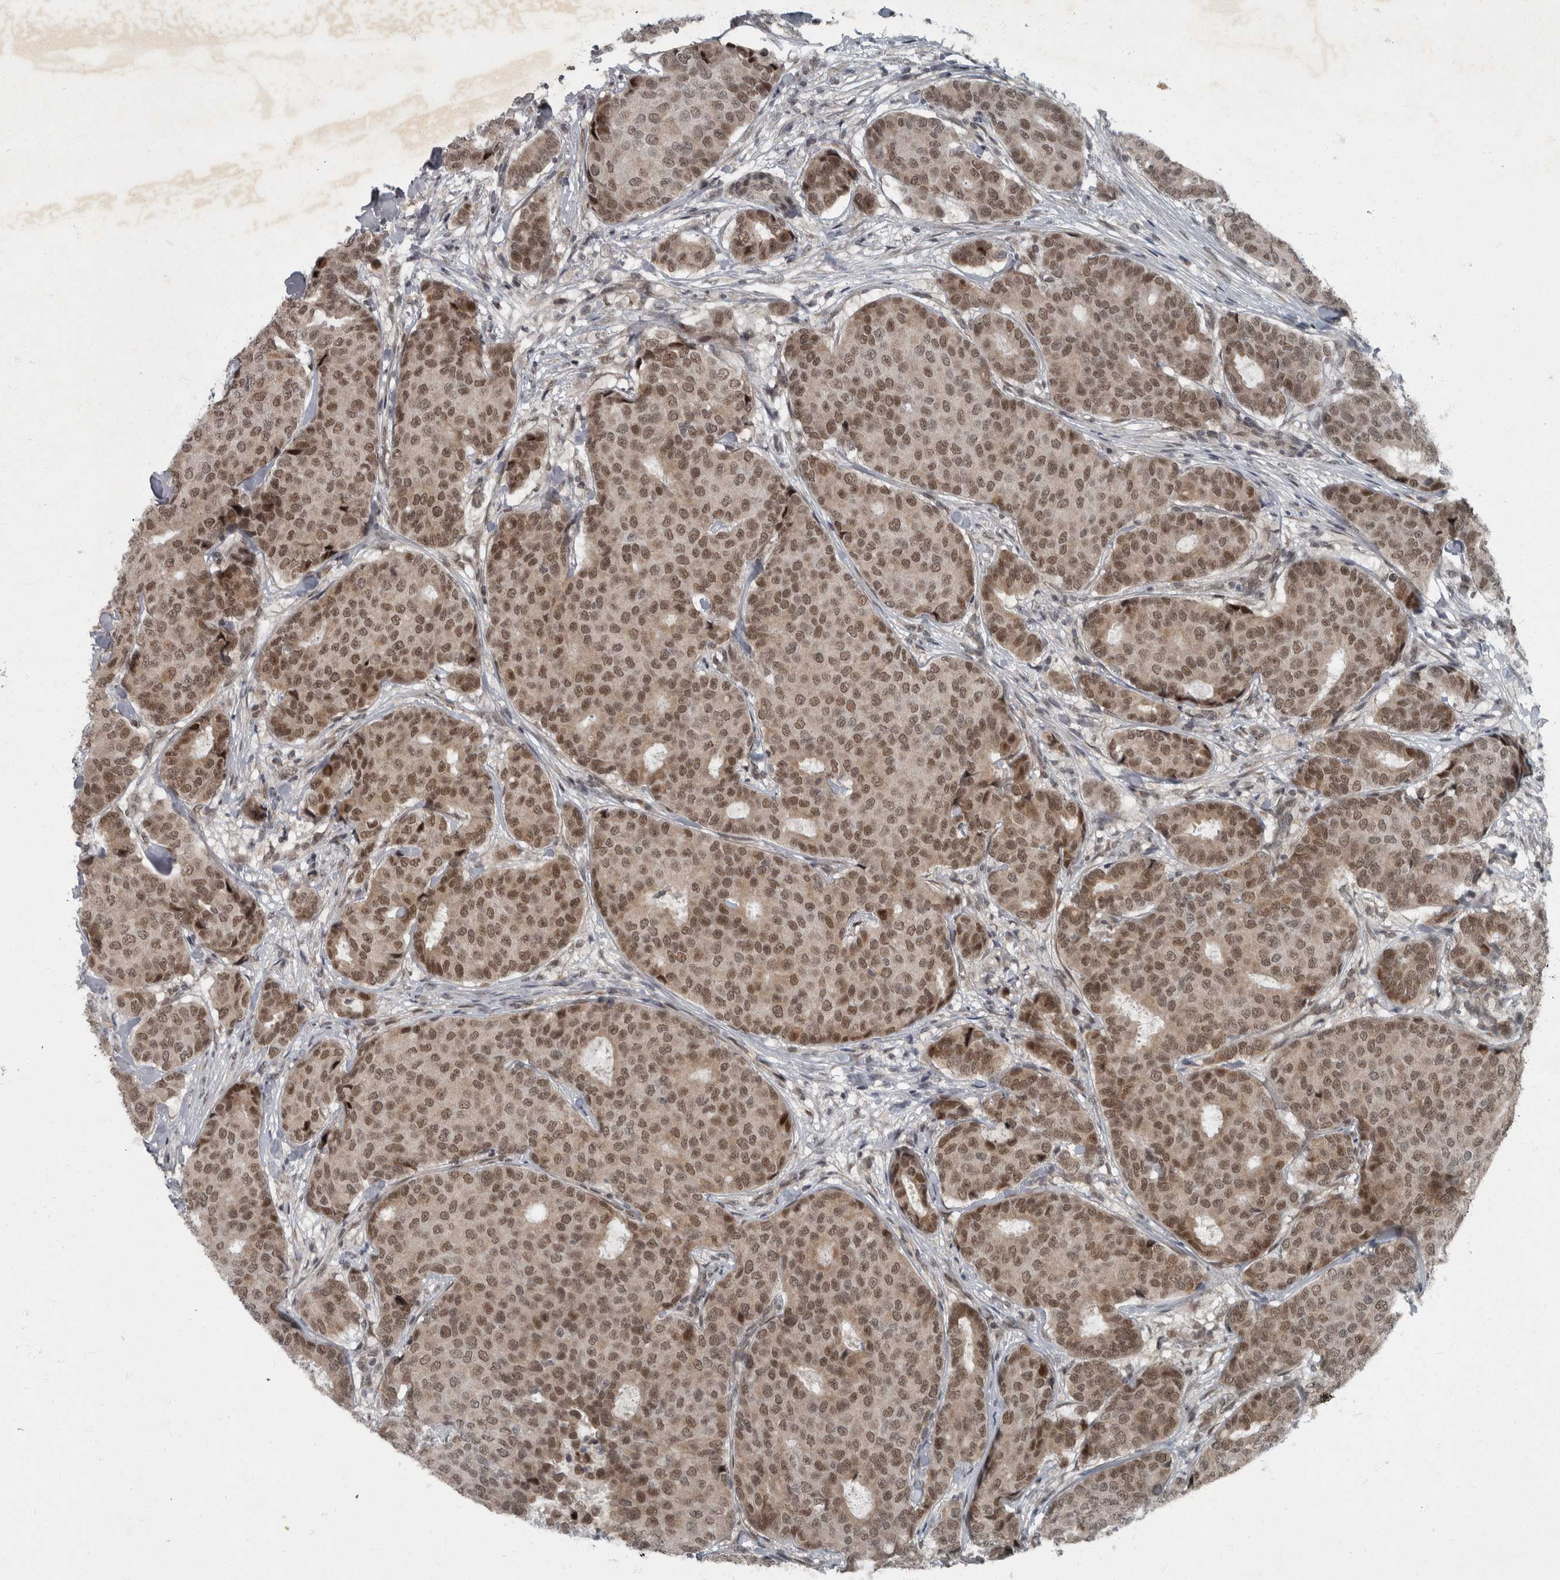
{"staining": {"intensity": "moderate", "quantity": ">75%", "location": "cytoplasmic/membranous,nuclear"}, "tissue": "breast cancer", "cell_type": "Tumor cells", "image_type": "cancer", "snomed": [{"axis": "morphology", "description": "Duct carcinoma"}, {"axis": "topography", "description": "Breast"}], "caption": "The image displays immunohistochemical staining of breast cancer. There is moderate cytoplasmic/membranous and nuclear expression is seen in about >75% of tumor cells.", "gene": "WDR33", "patient": {"sex": "female", "age": 75}}